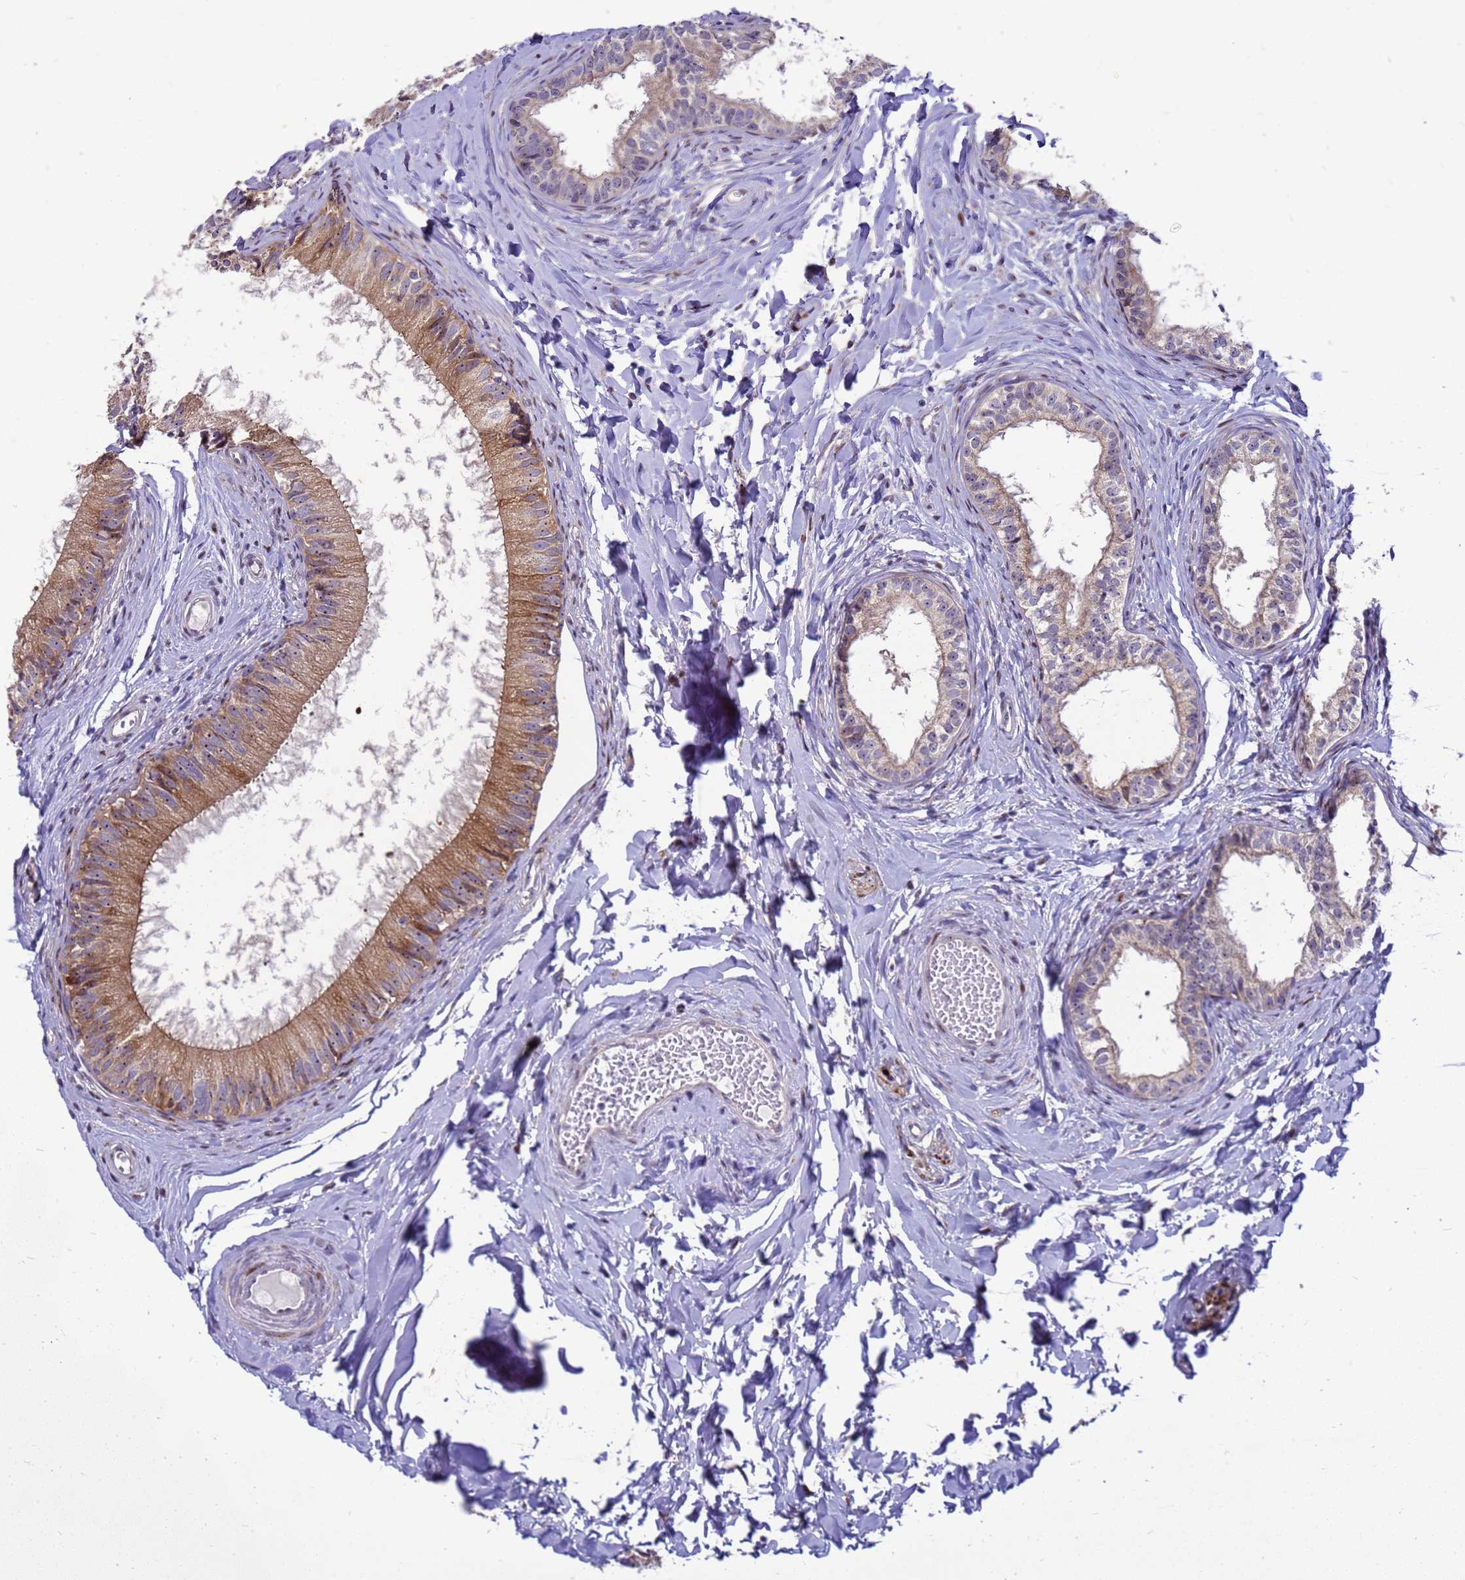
{"staining": {"intensity": "moderate", "quantity": "25%-75%", "location": "cytoplasmic/membranous"}, "tissue": "epididymis", "cell_type": "Glandular cells", "image_type": "normal", "snomed": [{"axis": "morphology", "description": "Normal tissue, NOS"}, {"axis": "topography", "description": "Epididymis"}], "caption": "The histopathology image shows staining of benign epididymis, revealing moderate cytoplasmic/membranous protein staining (brown color) within glandular cells.", "gene": "RSPO1", "patient": {"sex": "male", "age": 34}}